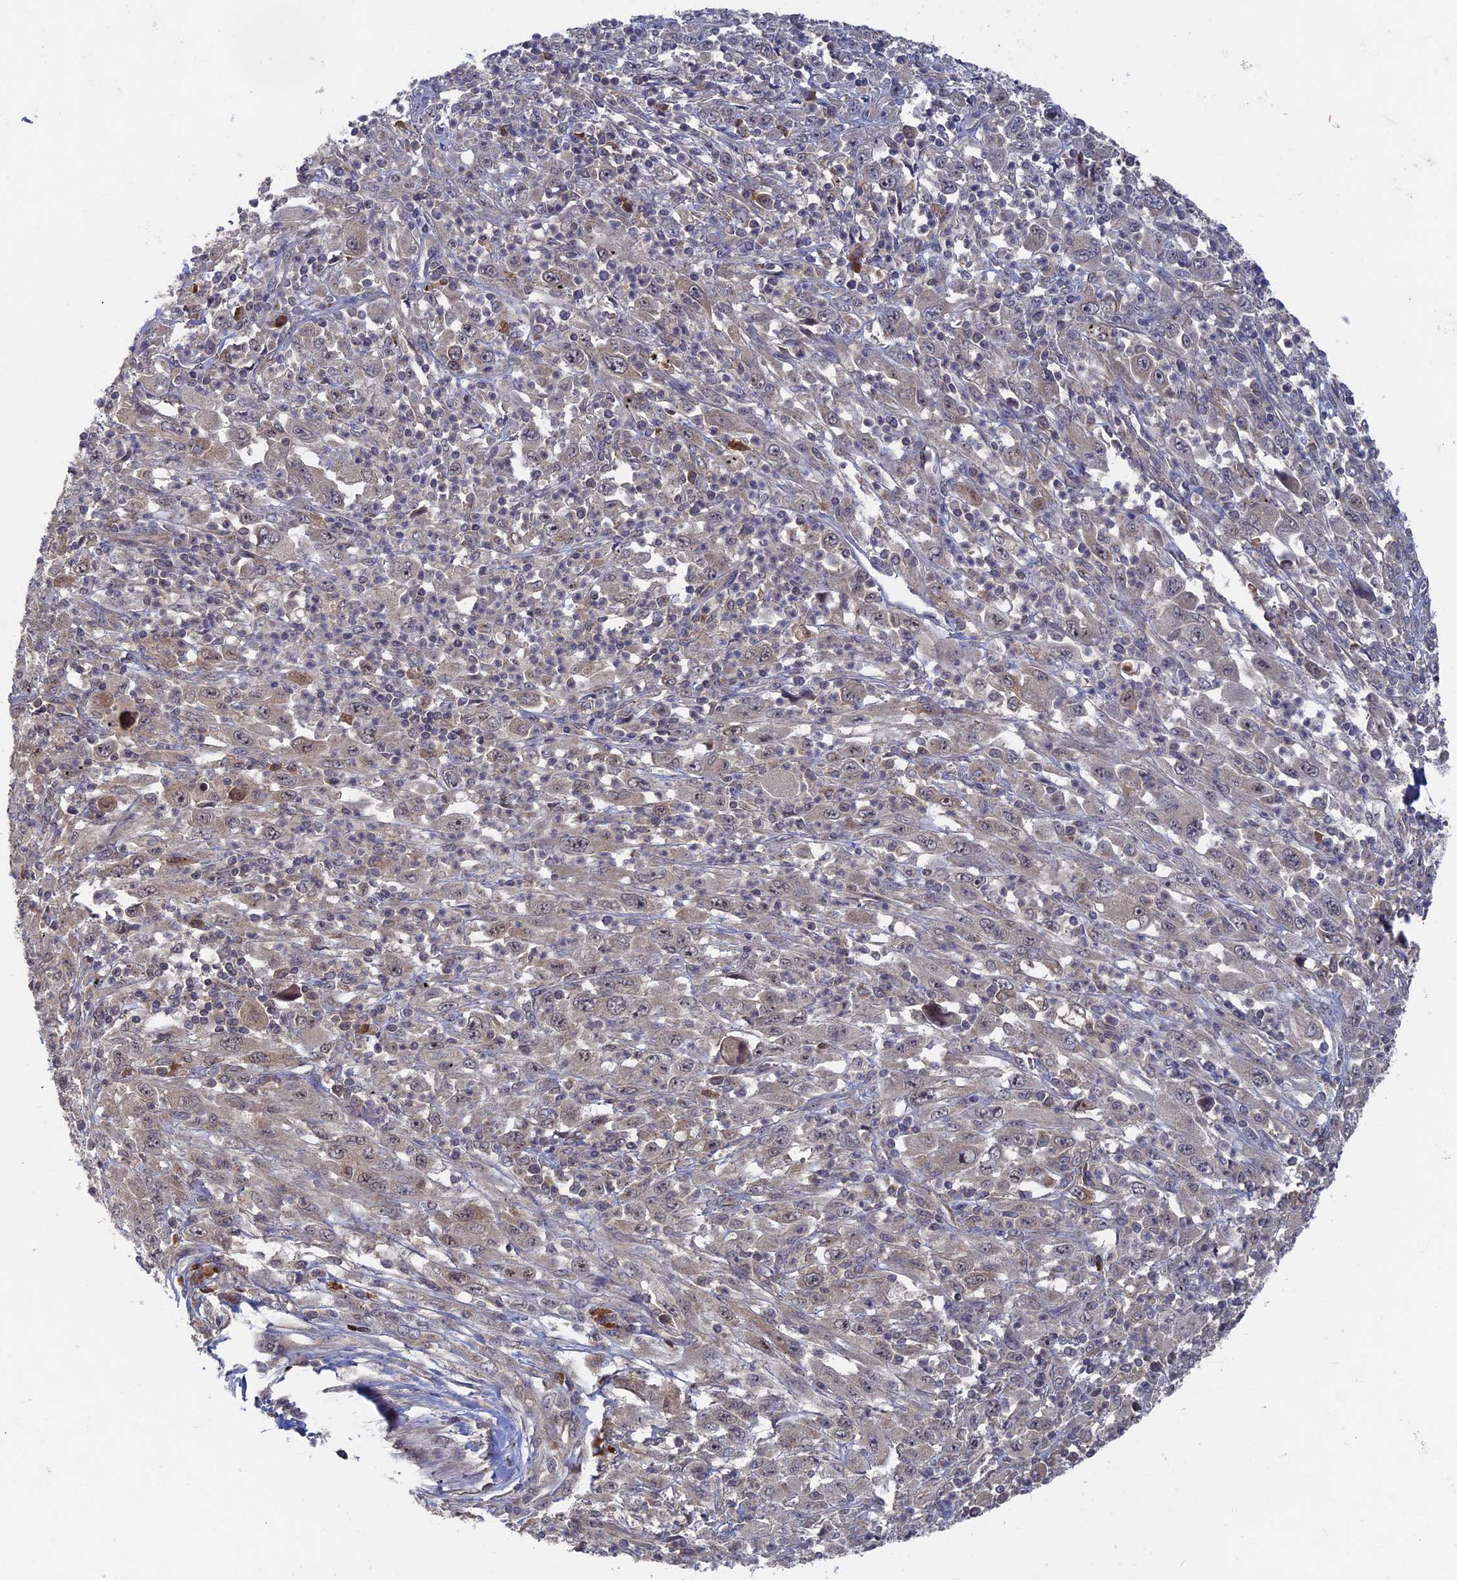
{"staining": {"intensity": "negative", "quantity": "none", "location": "none"}, "tissue": "melanoma", "cell_type": "Tumor cells", "image_type": "cancer", "snomed": [{"axis": "morphology", "description": "Malignant melanoma, Metastatic site"}, {"axis": "topography", "description": "Skin"}], "caption": "High power microscopy photomicrograph of an immunohistochemistry (IHC) histopathology image of melanoma, revealing no significant staining in tumor cells.", "gene": "RAB15", "patient": {"sex": "female", "age": 56}}